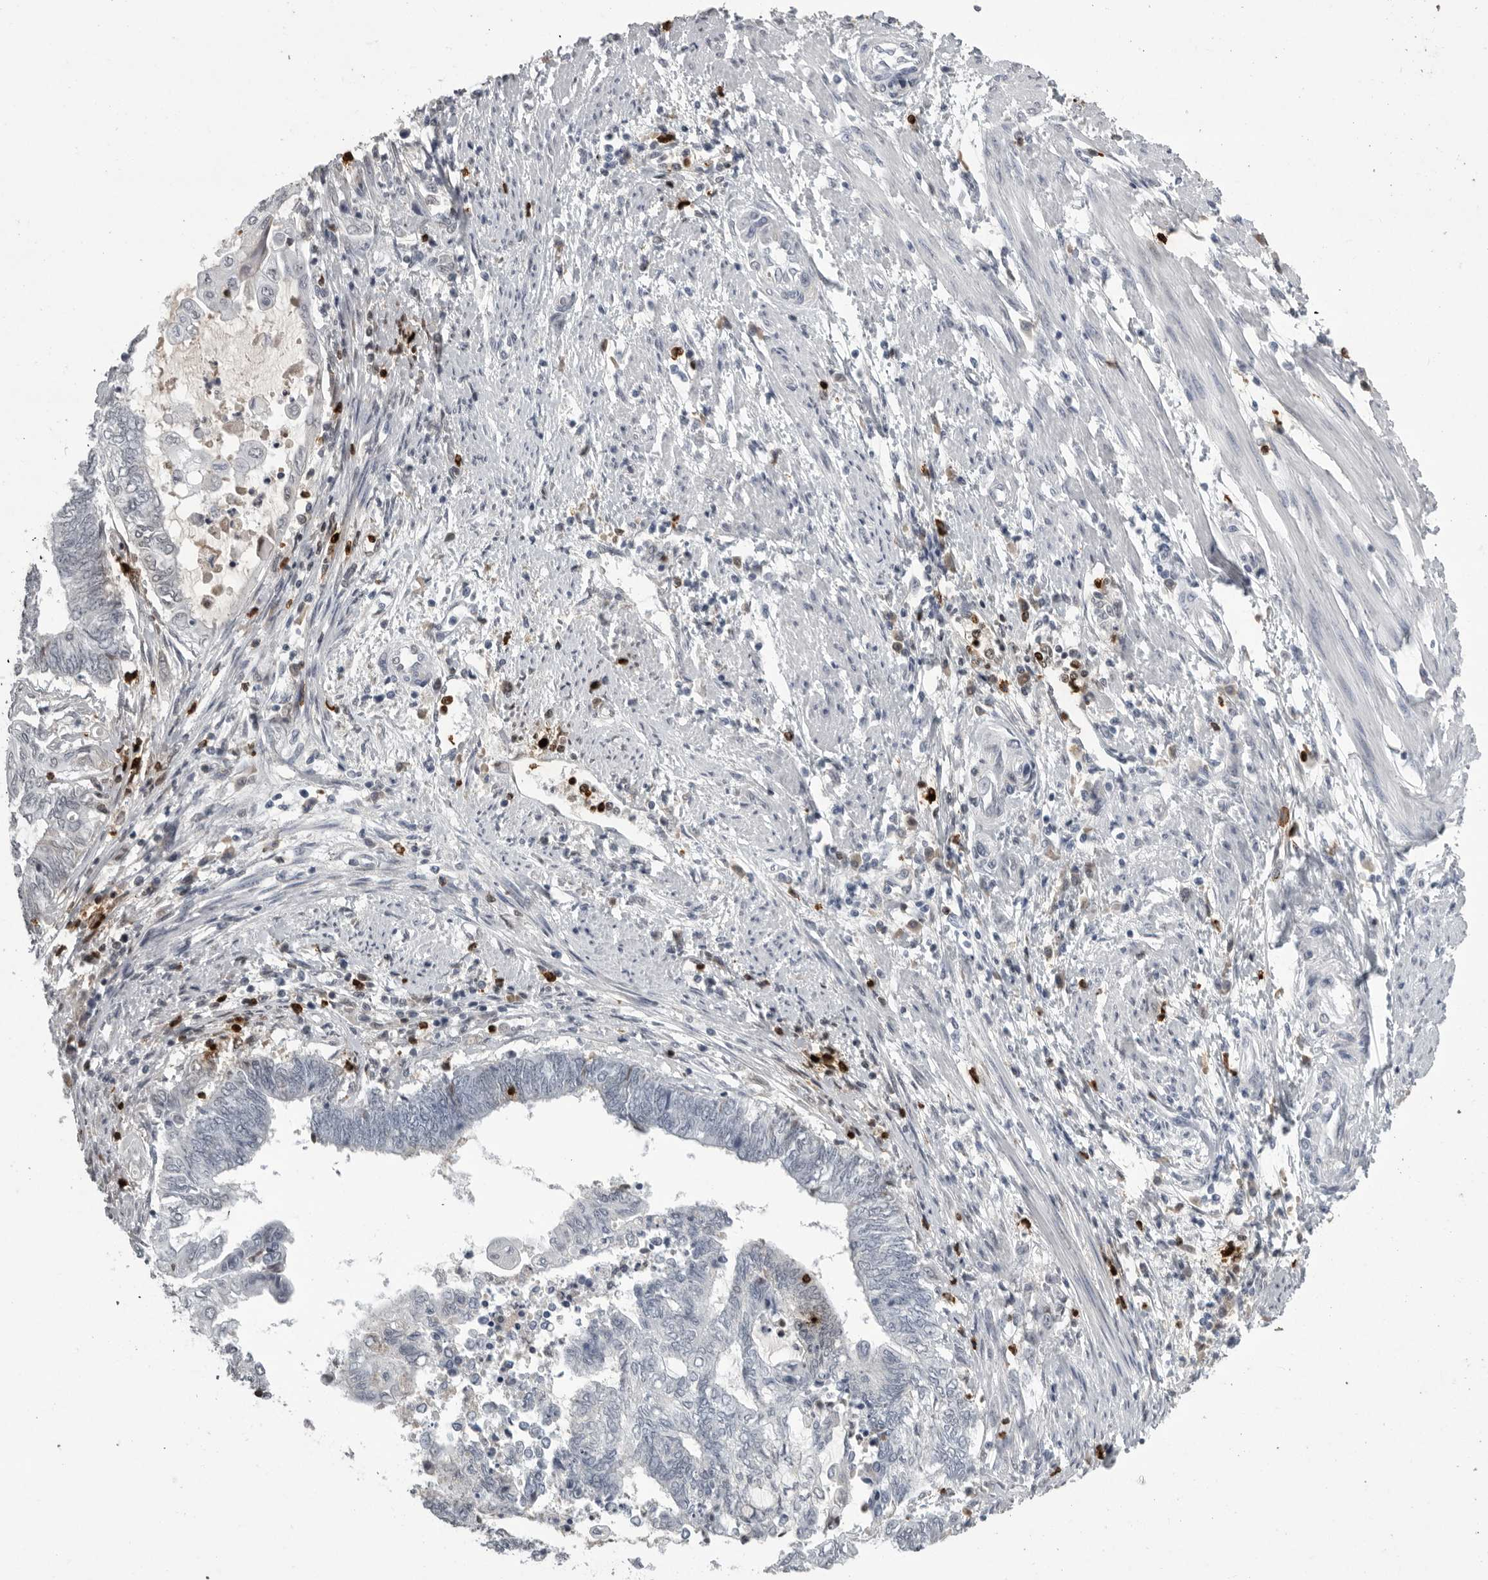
{"staining": {"intensity": "negative", "quantity": "none", "location": "none"}, "tissue": "endometrial cancer", "cell_type": "Tumor cells", "image_type": "cancer", "snomed": [{"axis": "morphology", "description": "Adenocarcinoma, NOS"}, {"axis": "topography", "description": "Uterus"}, {"axis": "topography", "description": "Endometrium"}], "caption": "A high-resolution histopathology image shows IHC staining of adenocarcinoma (endometrial), which shows no significant expression in tumor cells. (Immunohistochemistry, brightfield microscopy, high magnification).", "gene": "GNLY", "patient": {"sex": "female", "age": 70}}